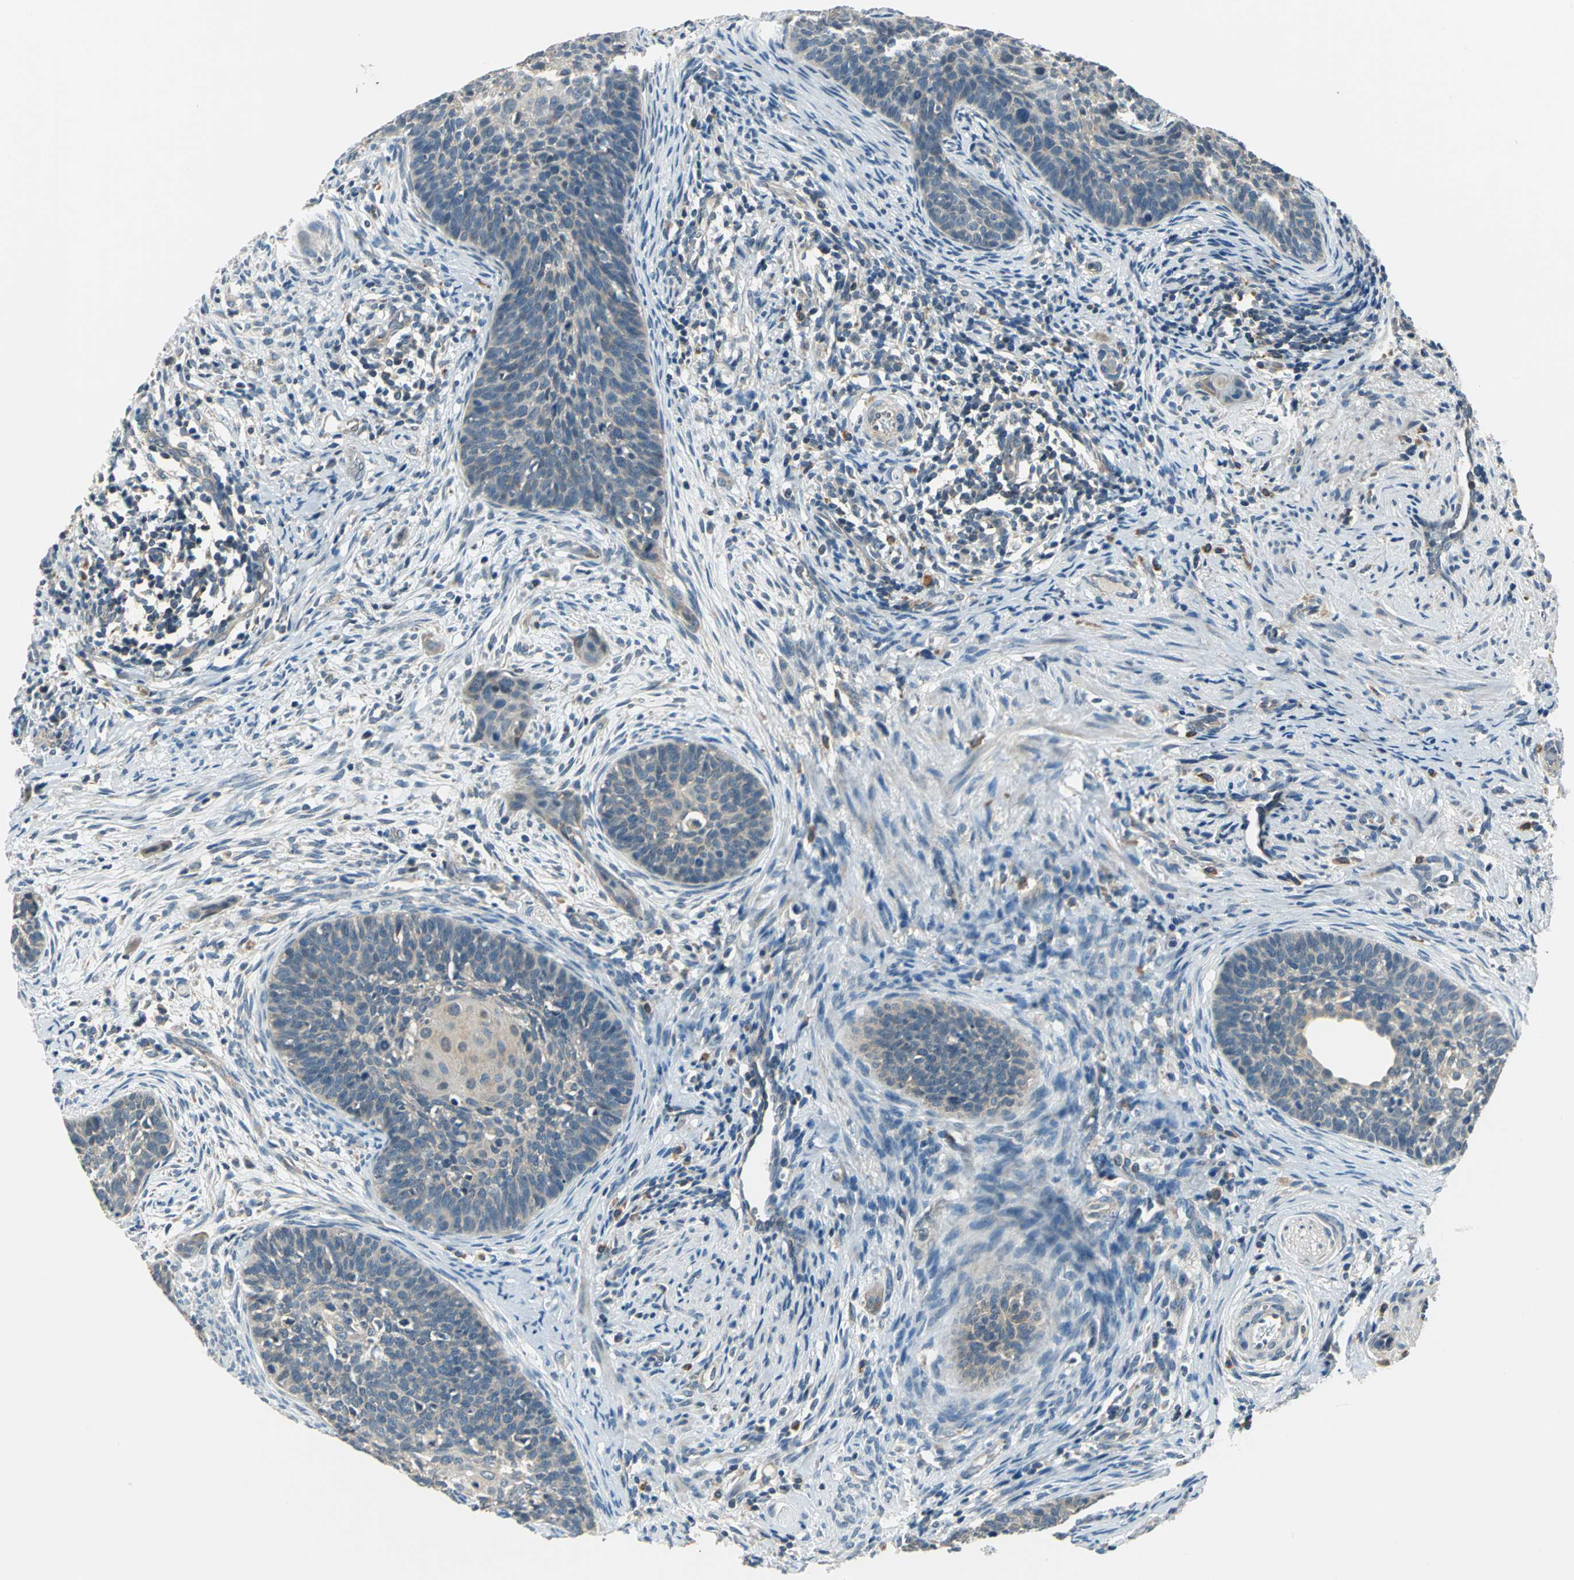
{"staining": {"intensity": "weak", "quantity": "25%-75%", "location": "cytoplasmic/membranous"}, "tissue": "cervical cancer", "cell_type": "Tumor cells", "image_type": "cancer", "snomed": [{"axis": "morphology", "description": "Squamous cell carcinoma, NOS"}, {"axis": "topography", "description": "Cervix"}], "caption": "Weak cytoplasmic/membranous positivity for a protein is appreciated in approximately 25%-75% of tumor cells of cervical cancer (squamous cell carcinoma) using IHC.", "gene": "TRAK1", "patient": {"sex": "female", "age": 33}}